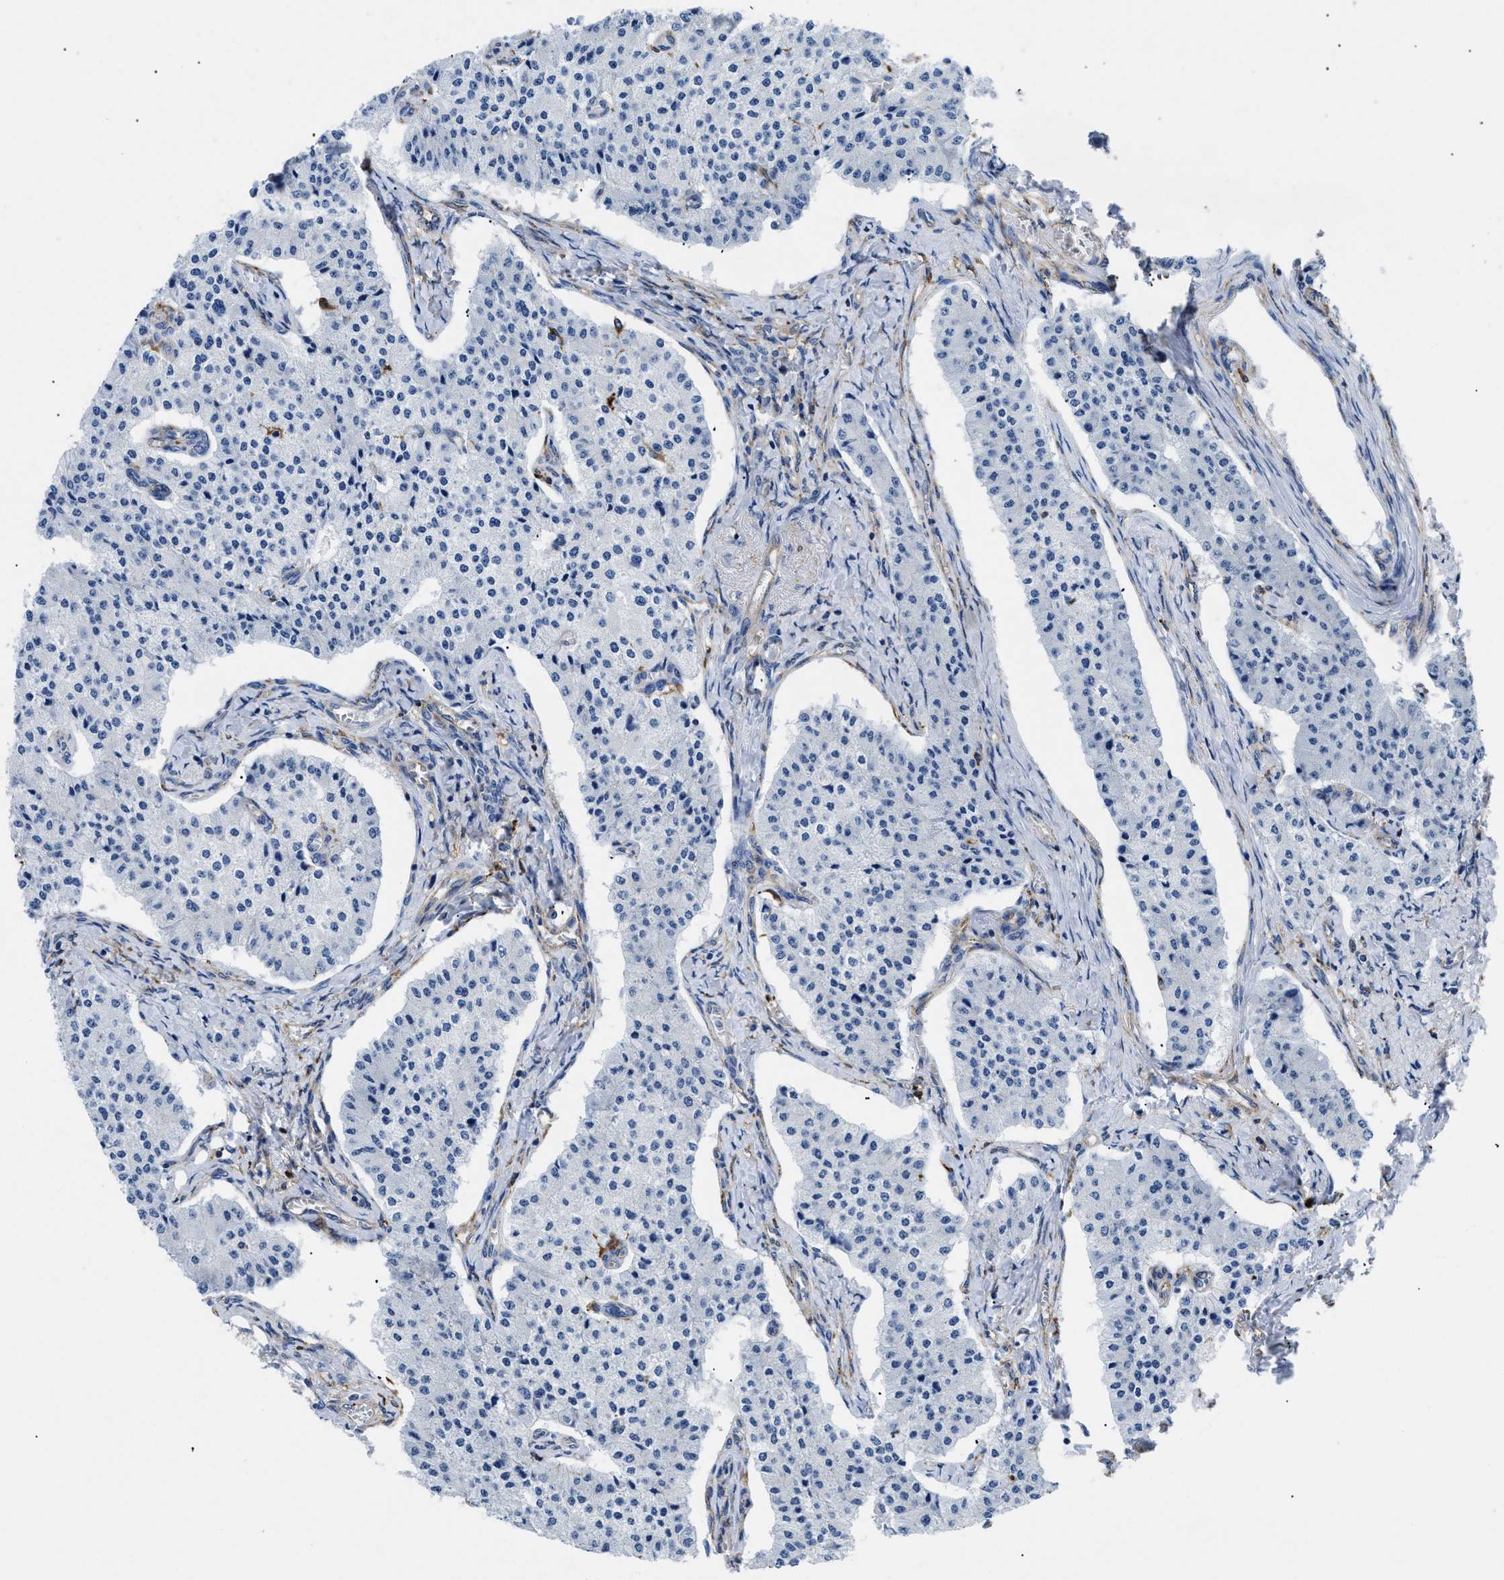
{"staining": {"intensity": "negative", "quantity": "none", "location": "none"}, "tissue": "carcinoid", "cell_type": "Tumor cells", "image_type": "cancer", "snomed": [{"axis": "morphology", "description": "Carcinoid, malignant, NOS"}, {"axis": "topography", "description": "Colon"}], "caption": "DAB immunohistochemical staining of human carcinoid displays no significant staining in tumor cells. Brightfield microscopy of immunohistochemistry stained with DAB (3,3'-diaminobenzidine) (brown) and hematoxylin (blue), captured at high magnification.", "gene": "HLA-DPA1", "patient": {"sex": "female", "age": 52}}